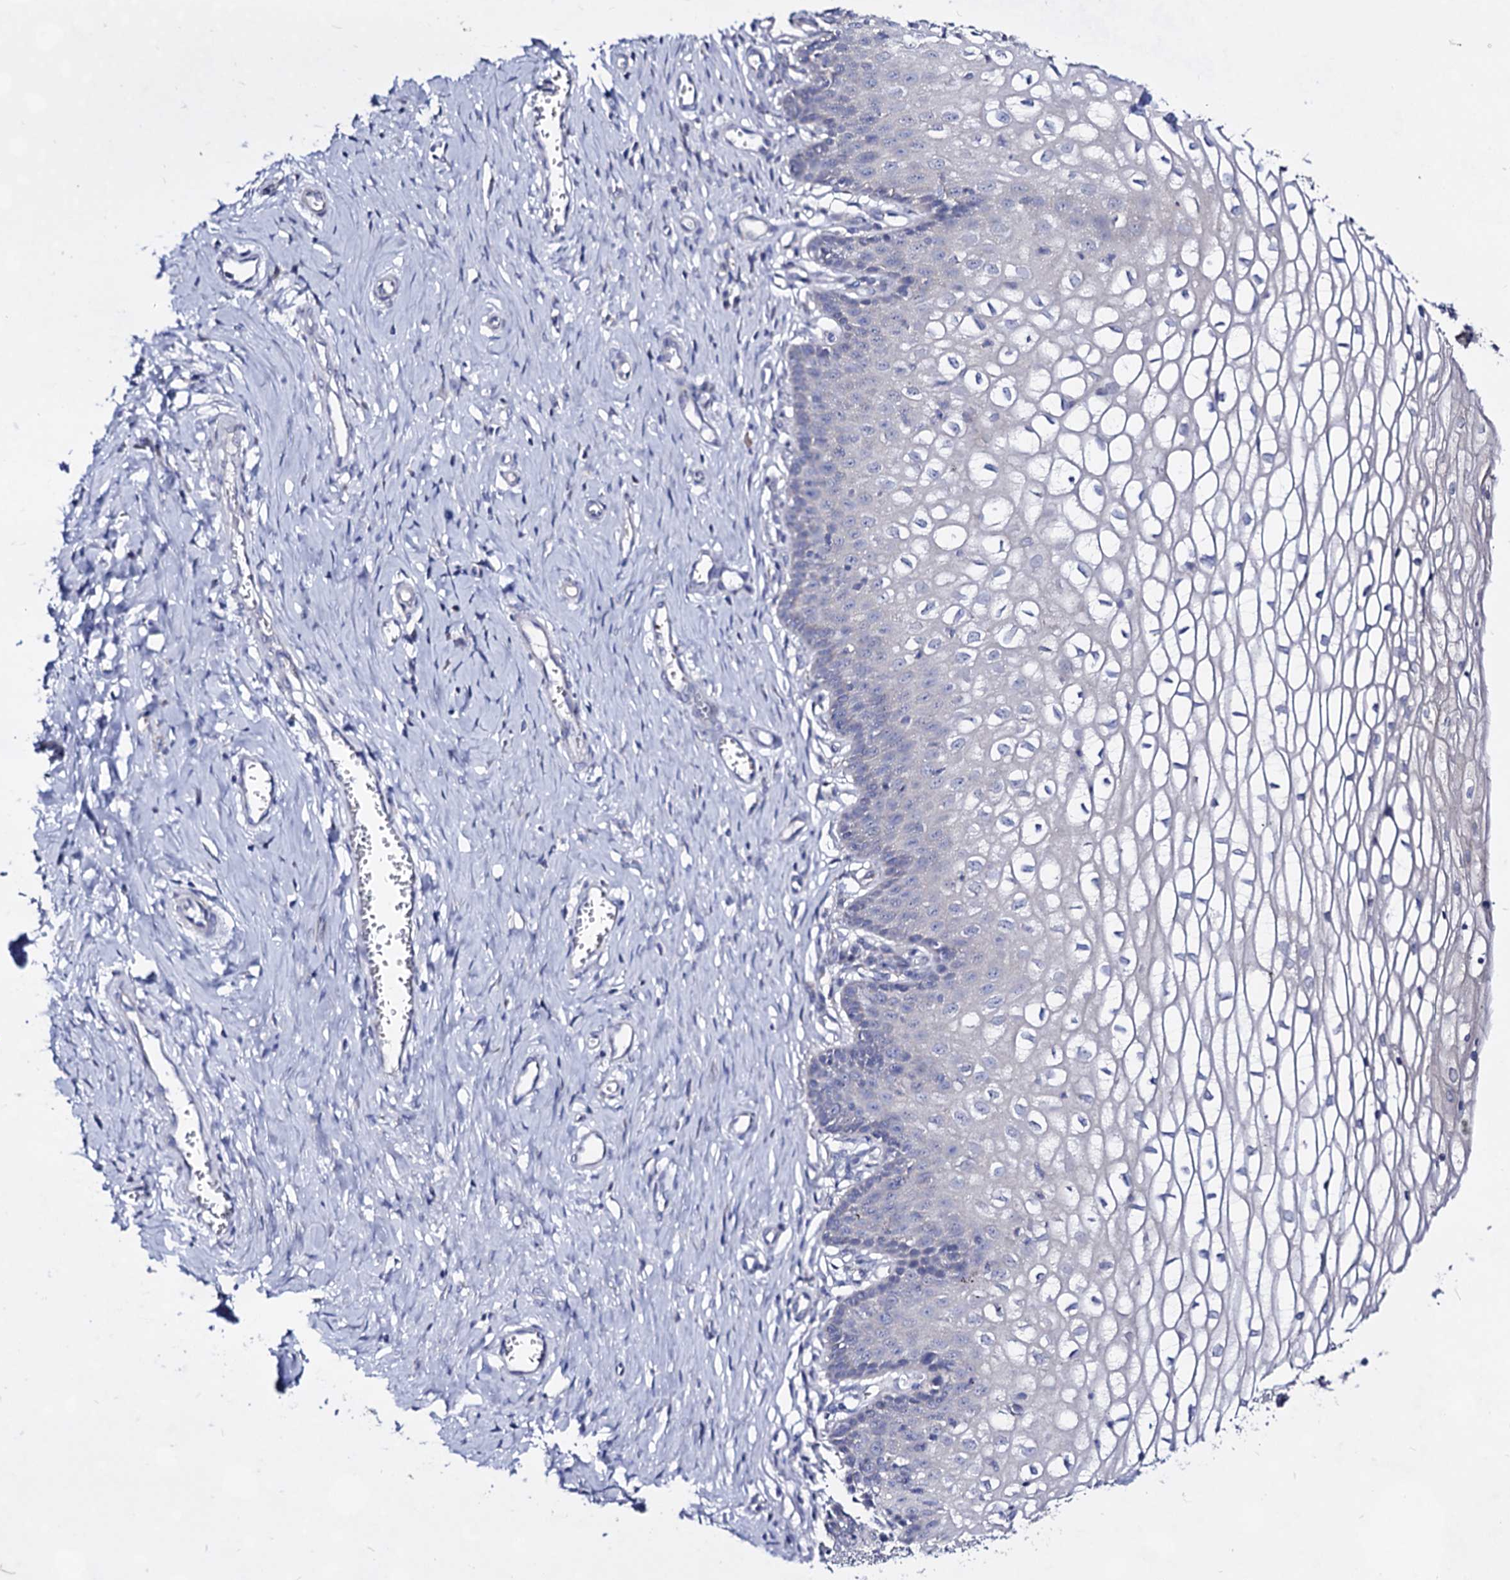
{"staining": {"intensity": "negative", "quantity": "none", "location": "none"}, "tissue": "cervix", "cell_type": "Glandular cells", "image_type": "normal", "snomed": [{"axis": "morphology", "description": "Normal tissue, NOS"}, {"axis": "morphology", "description": "Adenocarcinoma, NOS"}, {"axis": "topography", "description": "Cervix"}], "caption": "Cervix was stained to show a protein in brown. There is no significant staining in glandular cells. (DAB IHC, high magnification).", "gene": "PLIN1", "patient": {"sex": "female", "age": 29}}